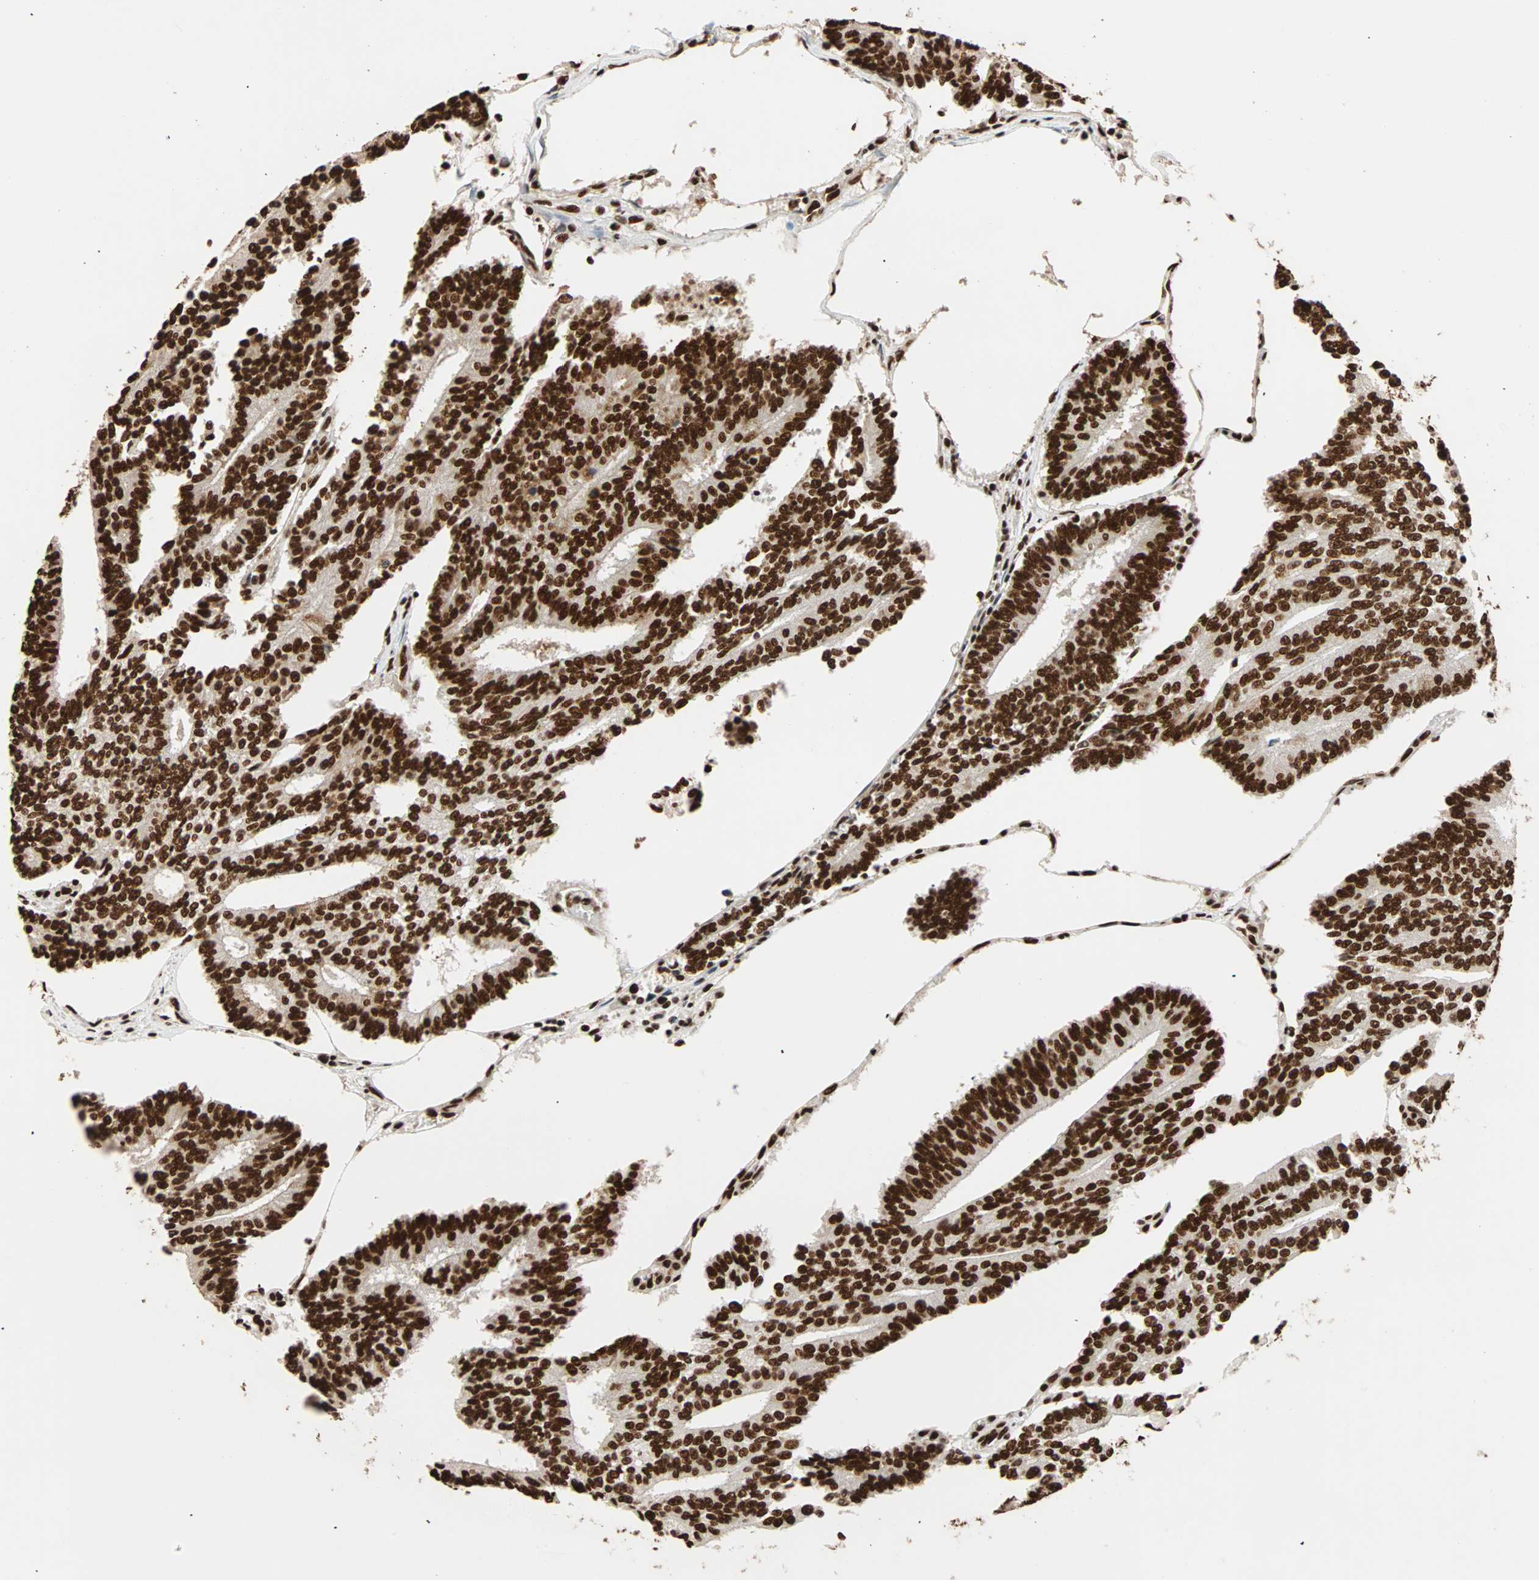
{"staining": {"intensity": "strong", "quantity": ">75%", "location": "nuclear"}, "tissue": "prostate cancer", "cell_type": "Tumor cells", "image_type": "cancer", "snomed": [{"axis": "morphology", "description": "Adenocarcinoma, High grade"}, {"axis": "topography", "description": "Prostate"}], "caption": "A brown stain labels strong nuclear positivity of a protein in prostate high-grade adenocarcinoma tumor cells.", "gene": "ILF2", "patient": {"sex": "male", "age": 55}}